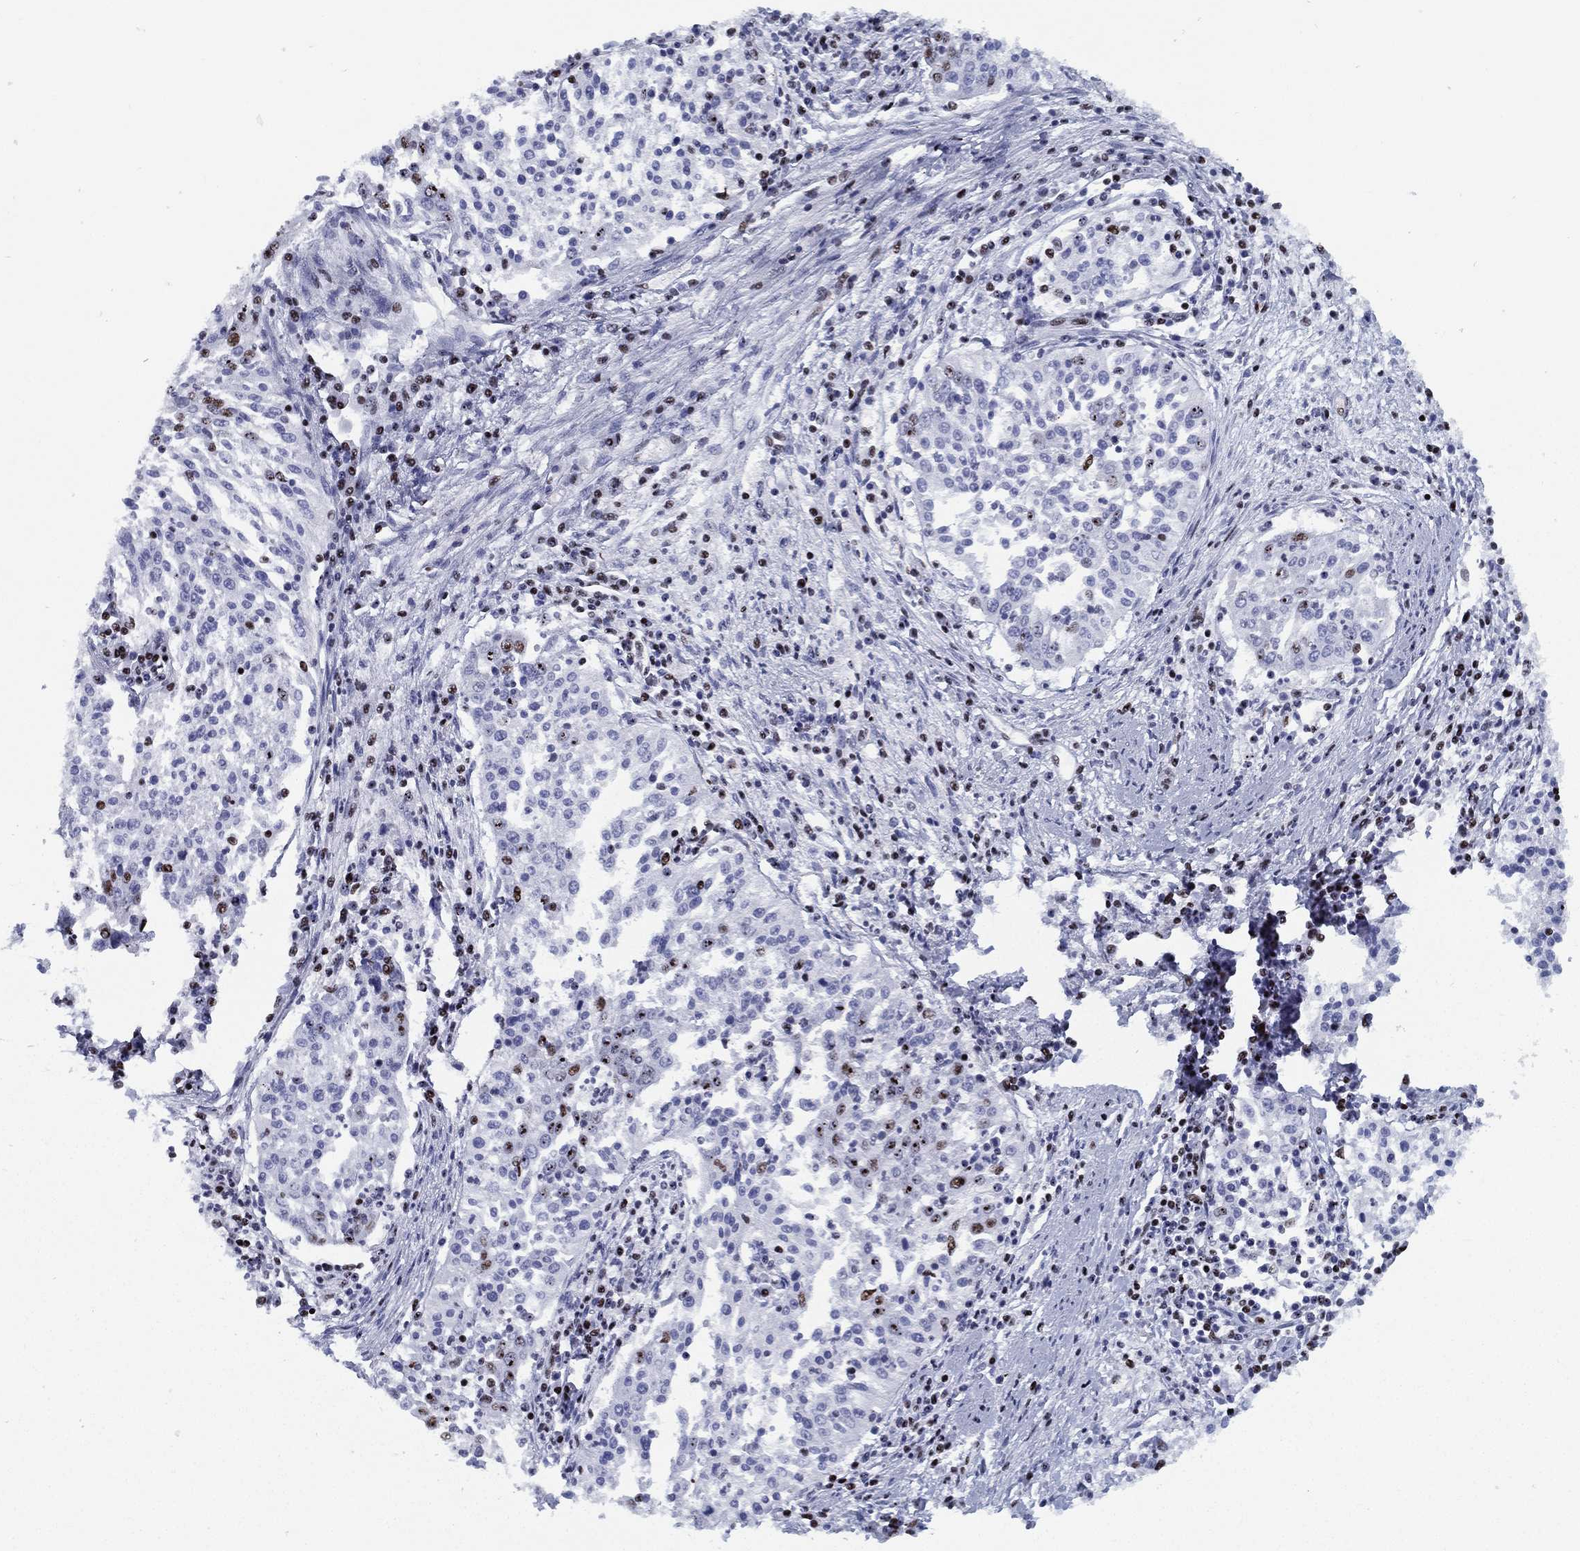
{"staining": {"intensity": "strong", "quantity": "<25%", "location": "nuclear"}, "tissue": "cervical cancer", "cell_type": "Tumor cells", "image_type": "cancer", "snomed": [{"axis": "morphology", "description": "Squamous cell carcinoma, NOS"}, {"axis": "topography", "description": "Cervix"}], "caption": "High-magnification brightfield microscopy of squamous cell carcinoma (cervical) stained with DAB (brown) and counterstained with hematoxylin (blue). tumor cells exhibit strong nuclear staining is identified in about<25% of cells.", "gene": "CYB561D2", "patient": {"sex": "female", "age": 41}}